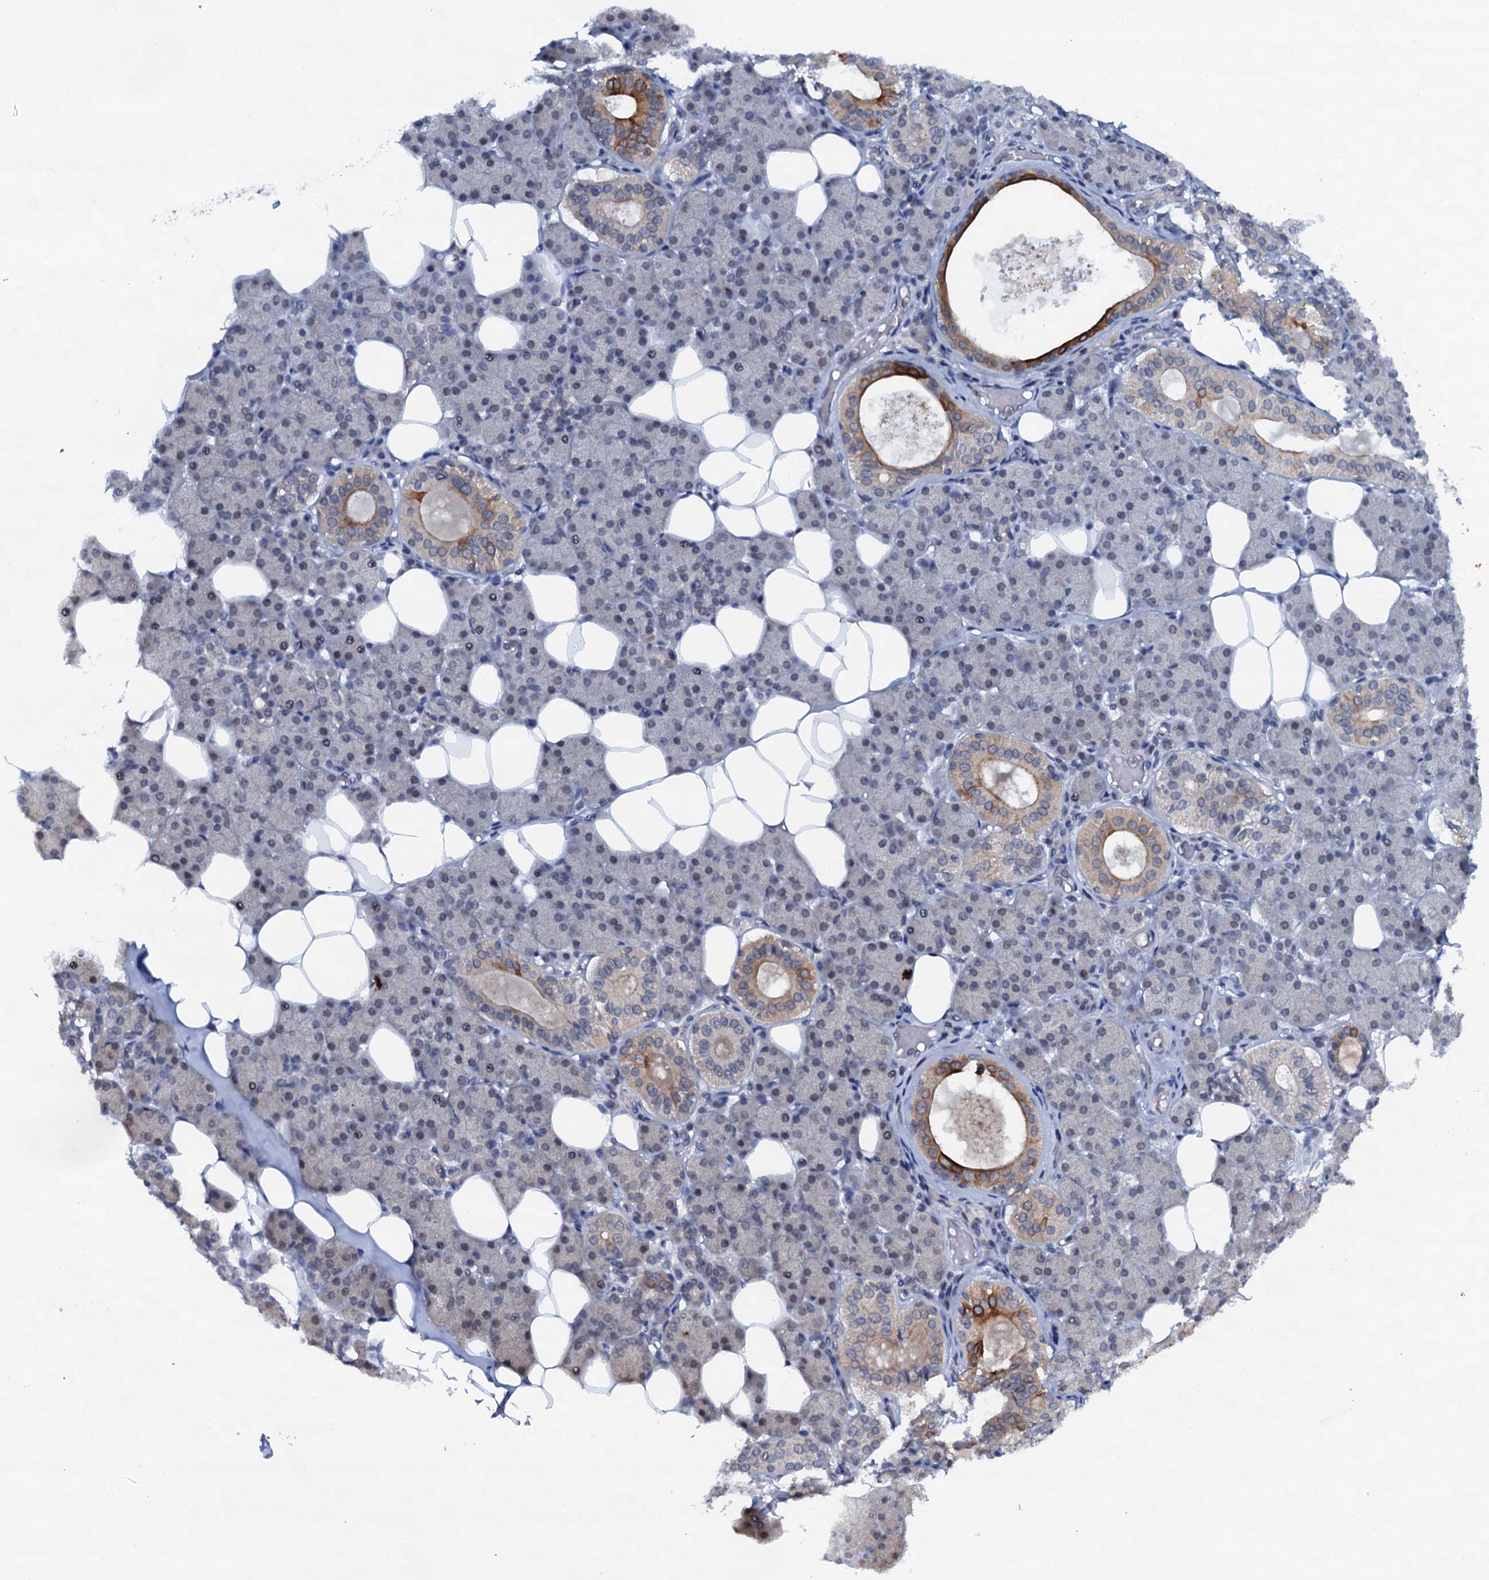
{"staining": {"intensity": "moderate", "quantity": "<25%", "location": "cytoplasmic/membranous"}, "tissue": "salivary gland", "cell_type": "Glandular cells", "image_type": "normal", "snomed": [{"axis": "morphology", "description": "Normal tissue, NOS"}, {"axis": "topography", "description": "Salivary gland"}], "caption": "DAB immunohistochemical staining of unremarkable human salivary gland exhibits moderate cytoplasmic/membranous protein staining in about <25% of glandular cells.", "gene": "SNTA1", "patient": {"sex": "female", "age": 33}}